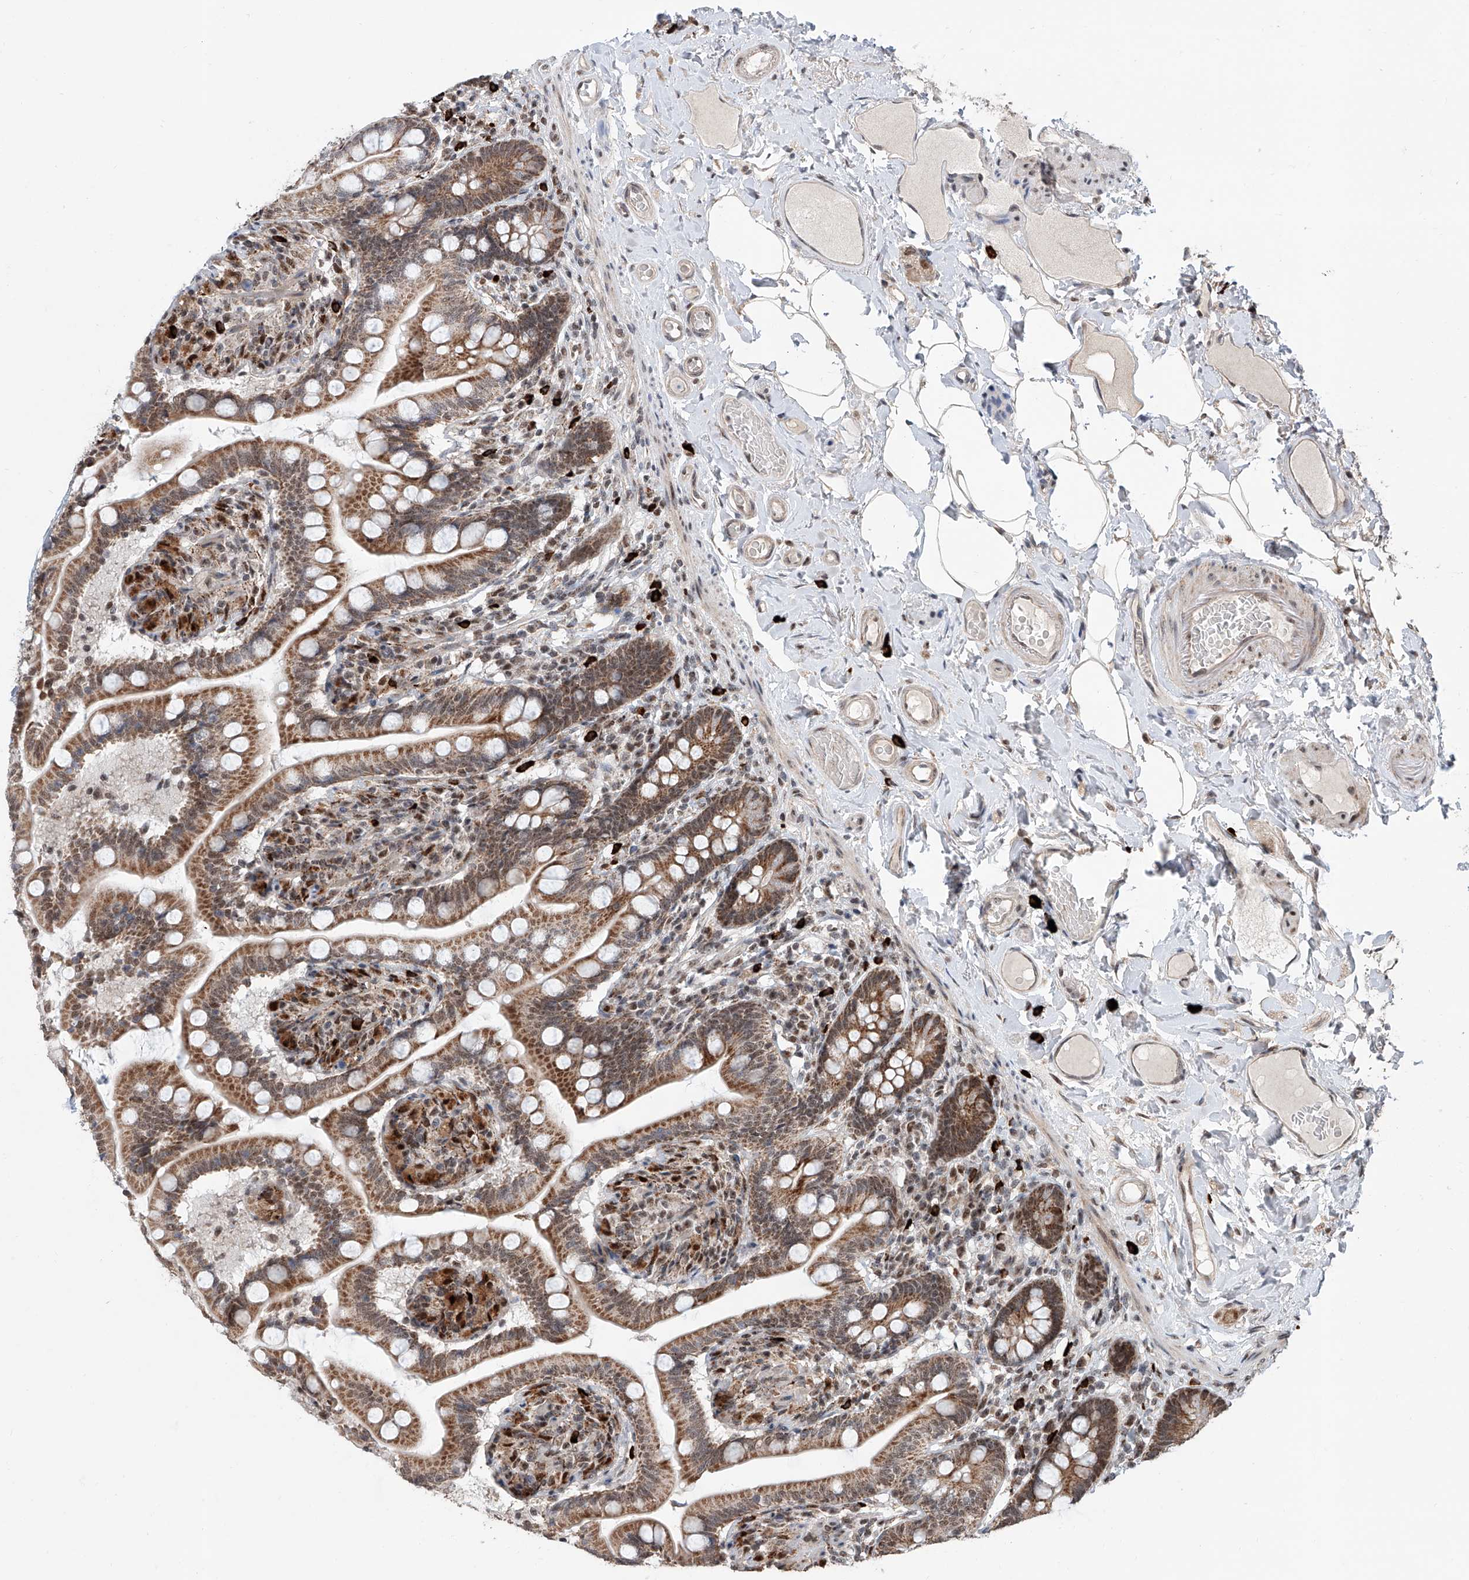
{"staining": {"intensity": "moderate", "quantity": ">75%", "location": "cytoplasmic/membranous,nuclear"}, "tissue": "small intestine", "cell_type": "Glandular cells", "image_type": "normal", "snomed": [{"axis": "morphology", "description": "Normal tissue, NOS"}, {"axis": "topography", "description": "Small intestine"}], "caption": "Protein expression analysis of benign human small intestine reveals moderate cytoplasmic/membranous,nuclear staining in about >75% of glandular cells. Ihc stains the protein in brown and the nuclei are stained blue.", "gene": "SDE2", "patient": {"sex": "female", "age": 64}}